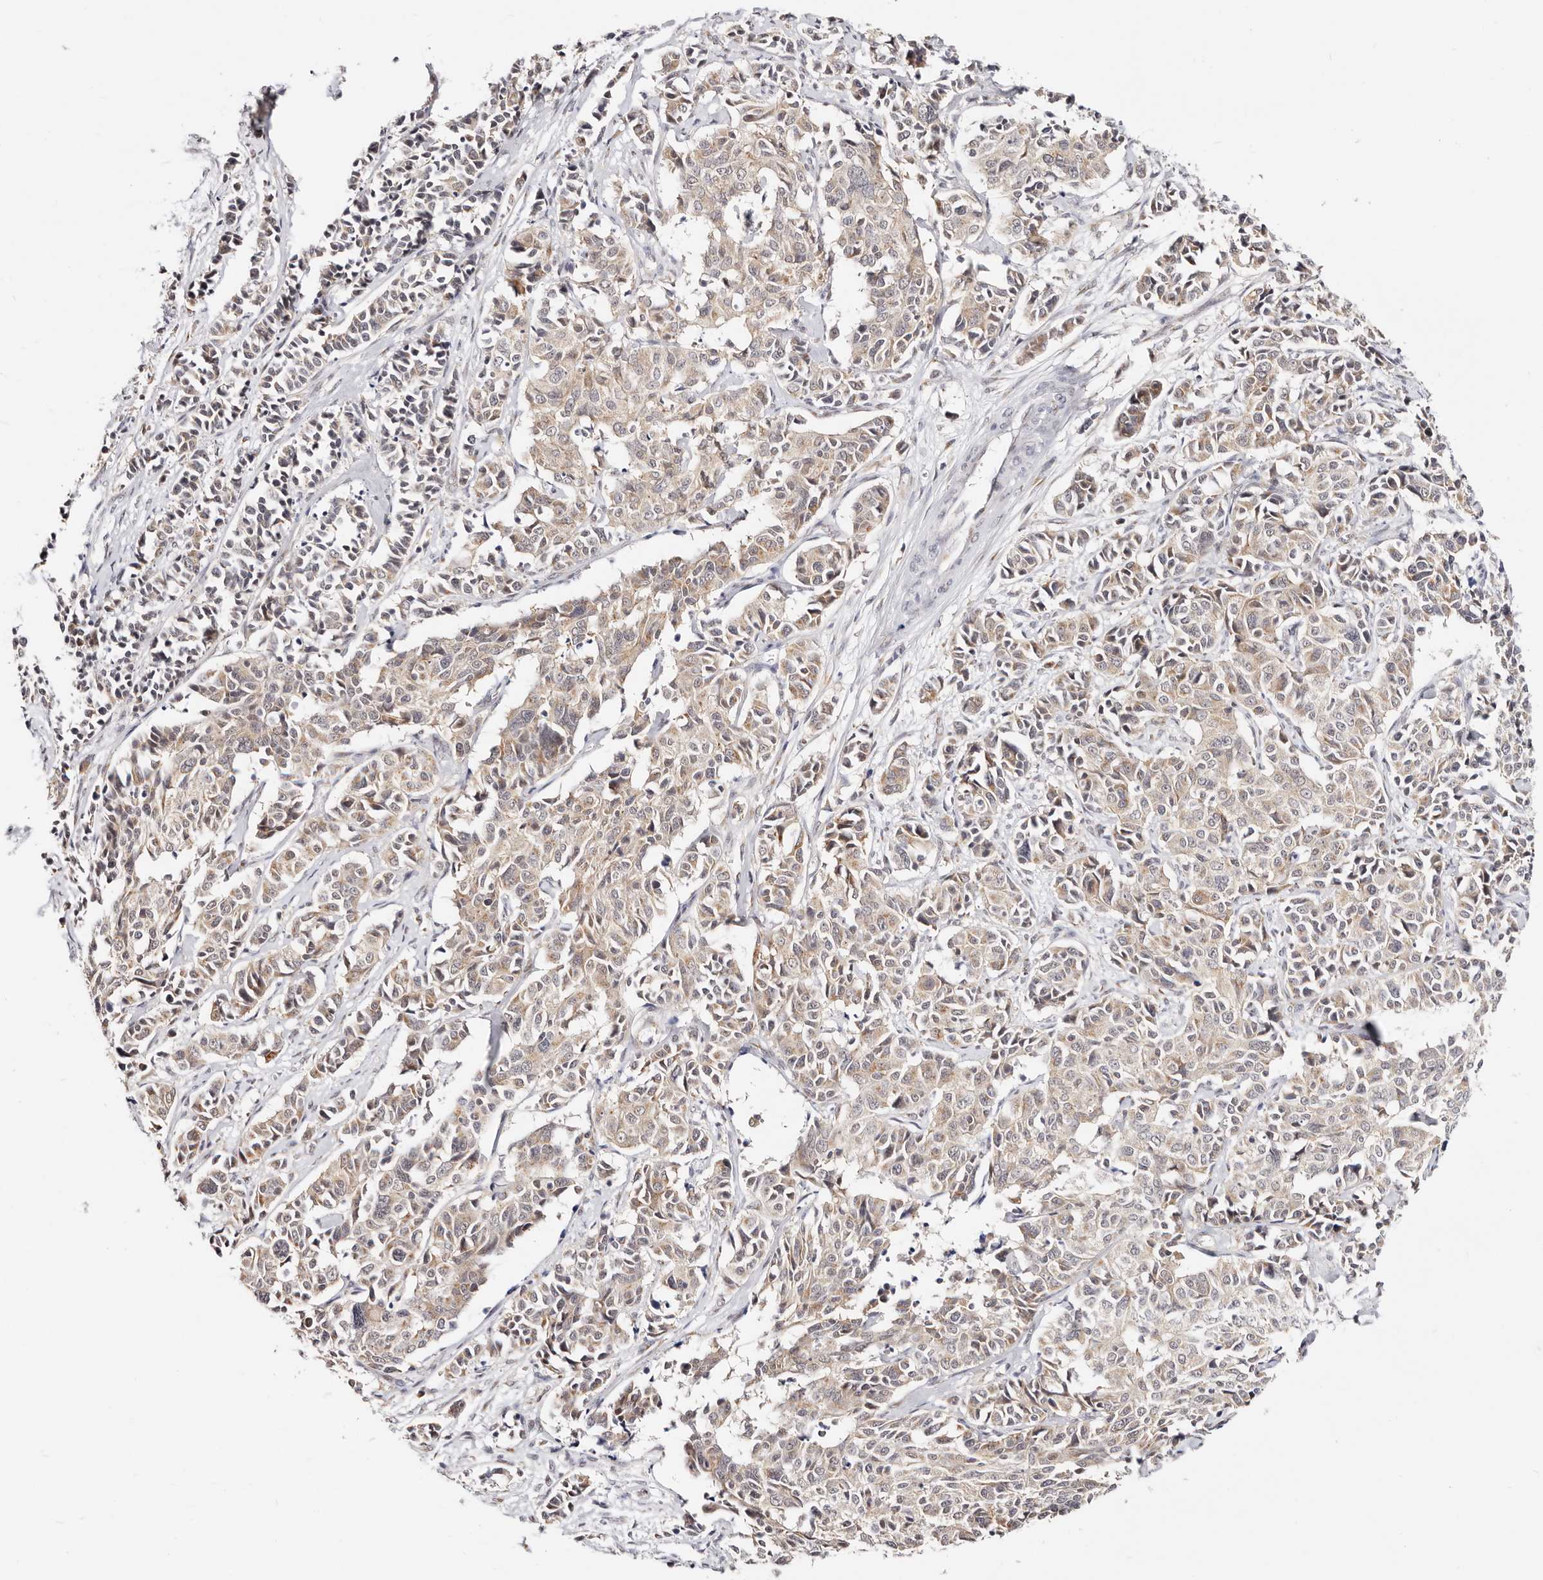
{"staining": {"intensity": "weak", "quantity": ">75%", "location": "cytoplasmic/membranous"}, "tissue": "cervical cancer", "cell_type": "Tumor cells", "image_type": "cancer", "snomed": [{"axis": "morphology", "description": "Normal tissue, NOS"}, {"axis": "morphology", "description": "Squamous cell carcinoma, NOS"}, {"axis": "topography", "description": "Cervix"}], "caption": "This micrograph reveals squamous cell carcinoma (cervical) stained with immunohistochemistry (IHC) to label a protein in brown. The cytoplasmic/membranous of tumor cells show weak positivity for the protein. Nuclei are counter-stained blue.", "gene": "VIPAS39", "patient": {"sex": "female", "age": 35}}